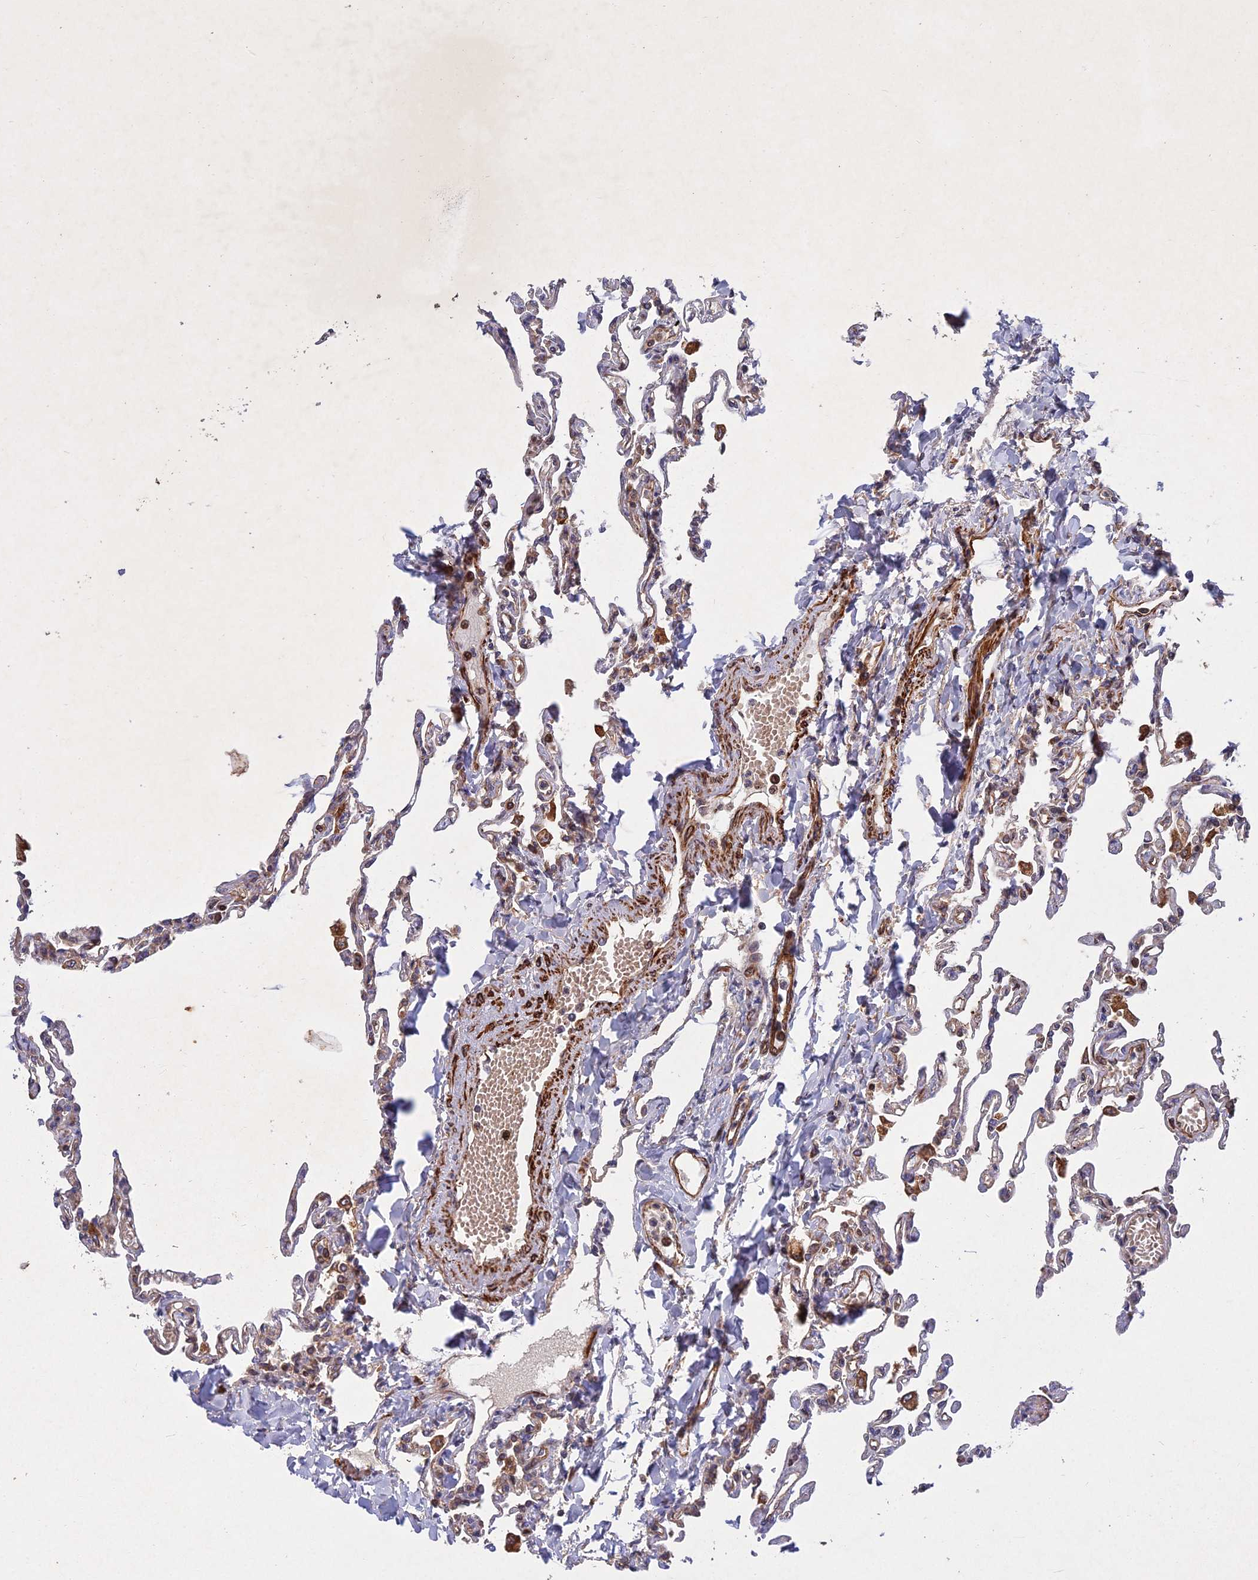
{"staining": {"intensity": "moderate", "quantity": ">75%", "location": "cytoplasmic/membranous"}, "tissue": "lung", "cell_type": "Alveolar cells", "image_type": "normal", "snomed": [{"axis": "morphology", "description": "Normal tissue, NOS"}, {"axis": "topography", "description": "Lung"}], "caption": "Immunohistochemical staining of benign human lung displays >75% levels of moderate cytoplasmic/membranous protein expression in about >75% of alveolar cells.", "gene": "RALGAPA2", "patient": {"sex": "male", "age": 21}}